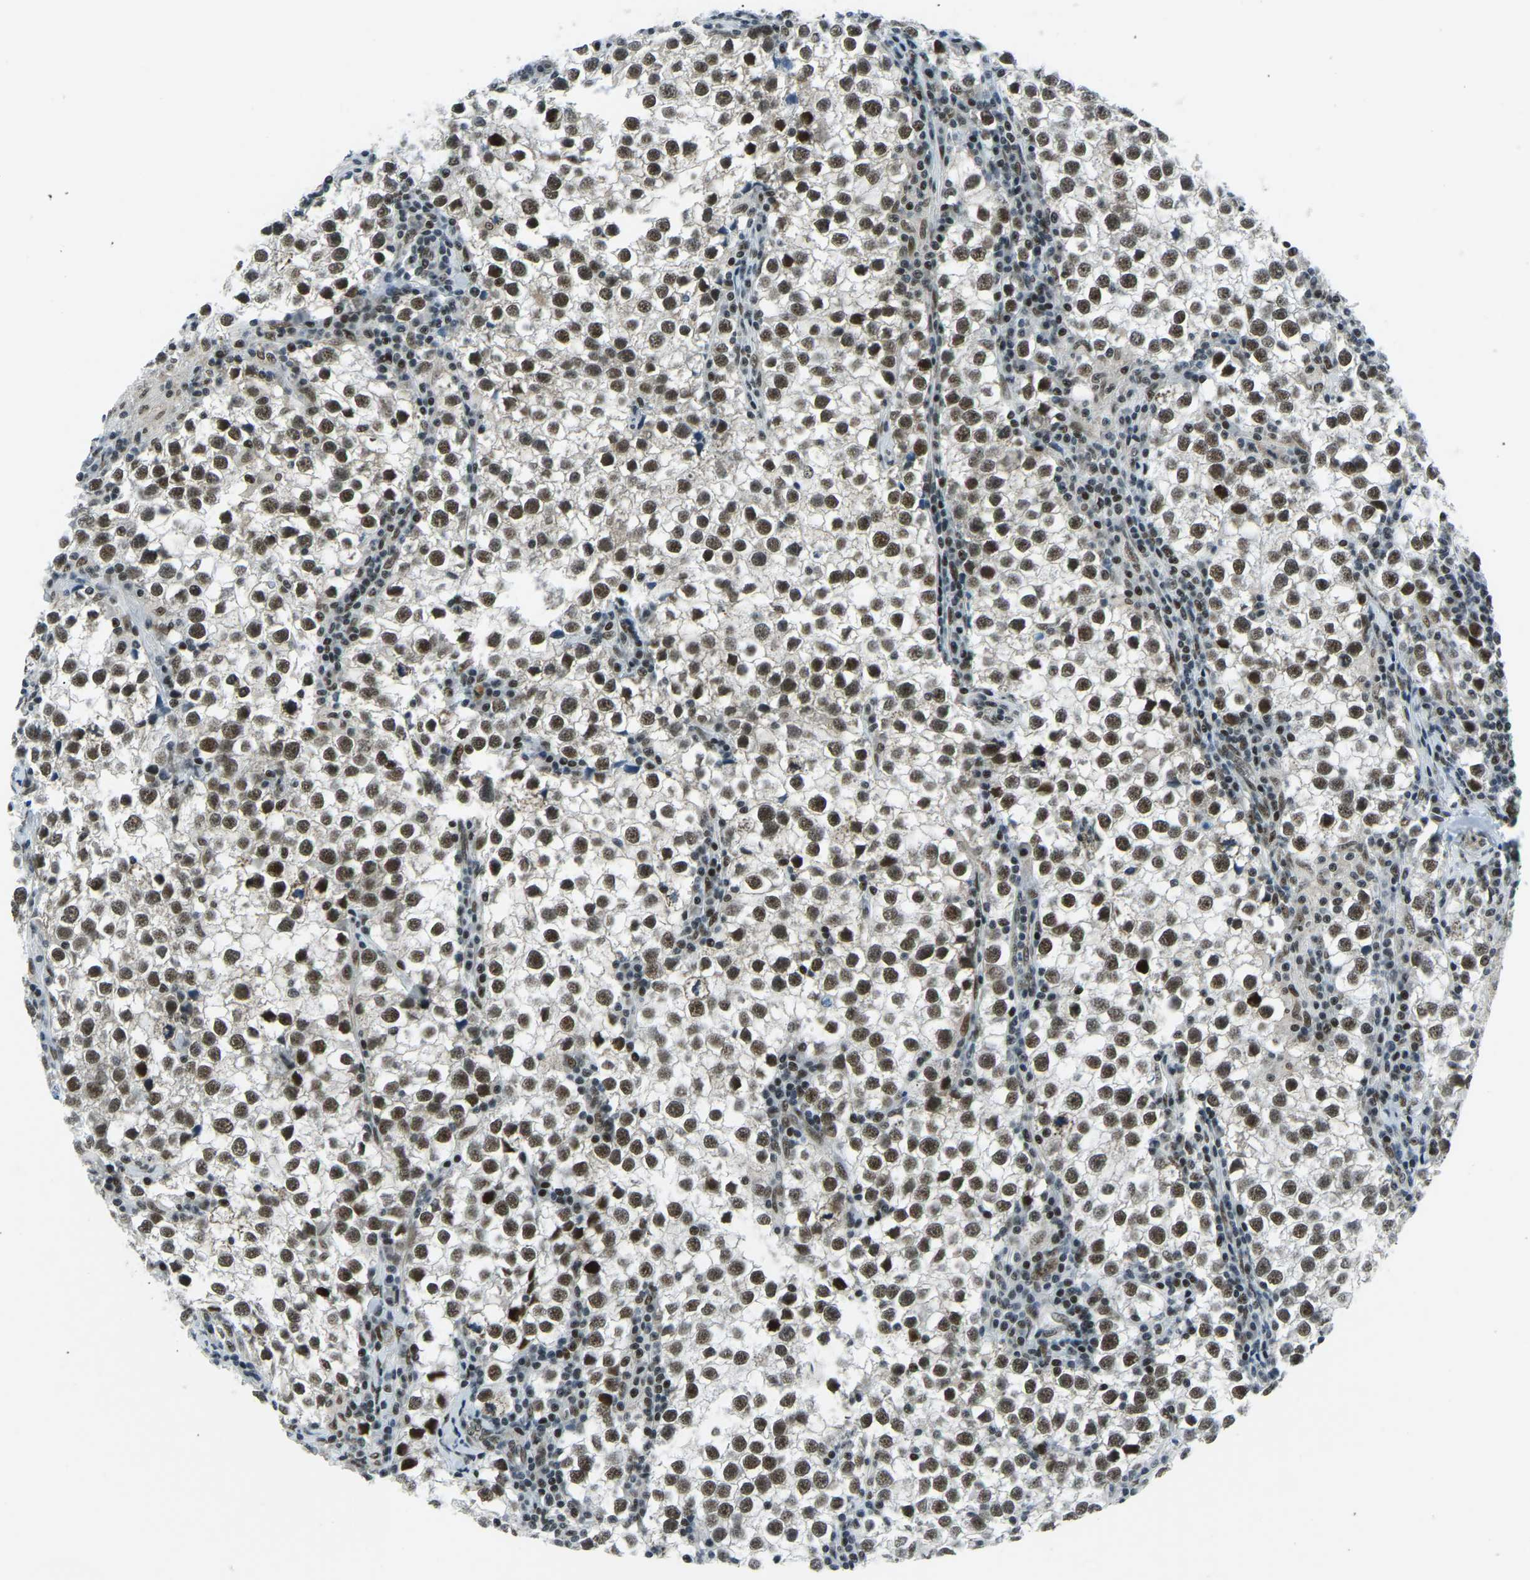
{"staining": {"intensity": "strong", "quantity": ">75%", "location": "nuclear"}, "tissue": "testis cancer", "cell_type": "Tumor cells", "image_type": "cancer", "snomed": [{"axis": "morphology", "description": "Seminoma, NOS"}, {"axis": "morphology", "description": "Carcinoma, Embryonal, NOS"}, {"axis": "topography", "description": "Testis"}], "caption": "Testis embryonal carcinoma was stained to show a protein in brown. There is high levels of strong nuclear staining in about >75% of tumor cells.", "gene": "PRCC", "patient": {"sex": "male", "age": 36}}